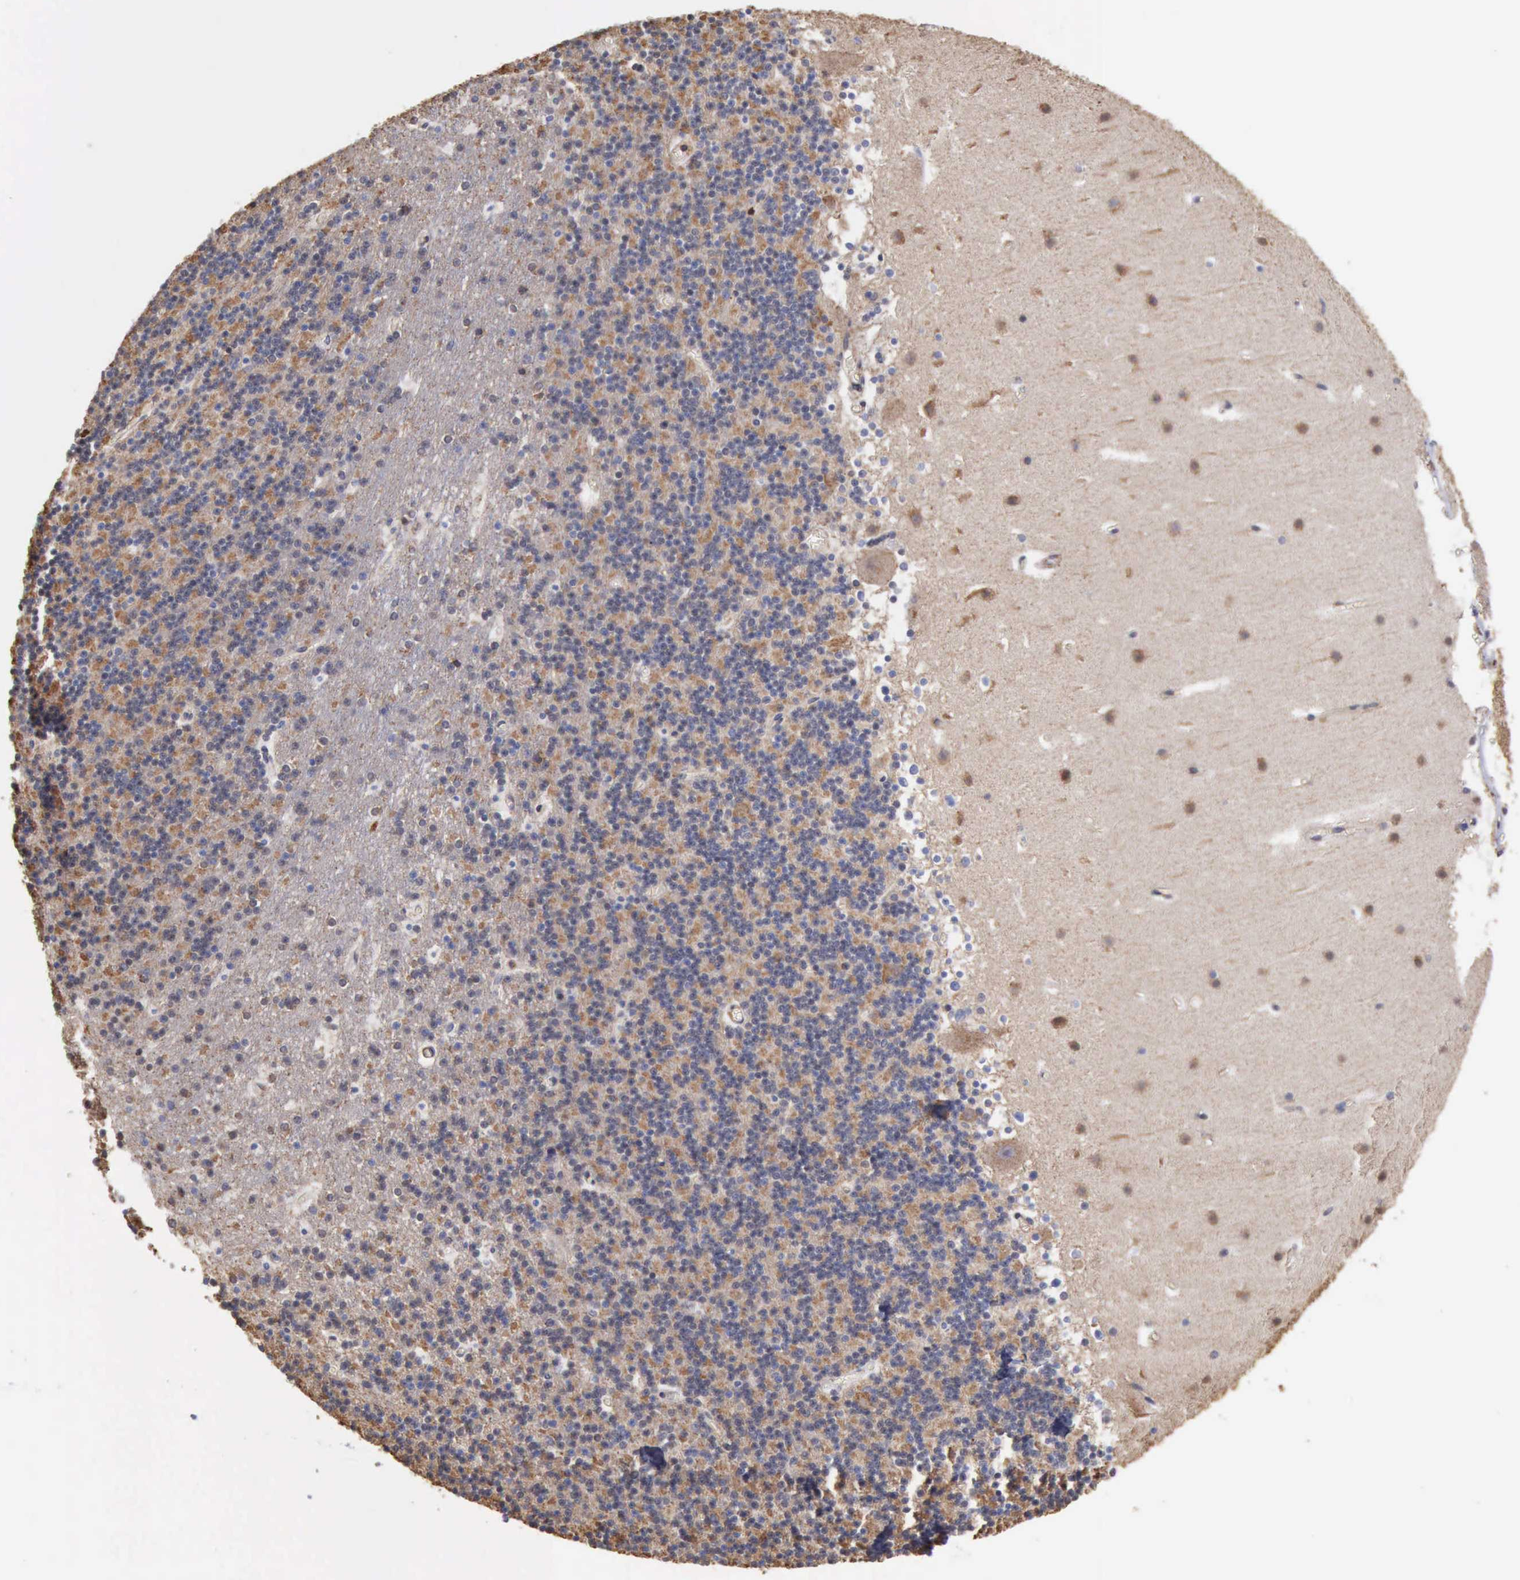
{"staining": {"intensity": "weak", "quantity": ">75%", "location": "cytoplasmic/membranous"}, "tissue": "cerebellum", "cell_type": "Cells in granular layer", "image_type": "normal", "snomed": [{"axis": "morphology", "description": "Normal tissue, NOS"}, {"axis": "topography", "description": "Cerebellum"}], "caption": "The image demonstrates immunohistochemical staining of unremarkable cerebellum. There is weak cytoplasmic/membranous expression is present in about >75% of cells in granular layer. (DAB (3,3'-diaminobenzidine) IHC, brown staining for protein, blue staining for nuclei).", "gene": "GPR101", "patient": {"sex": "male", "age": 45}}